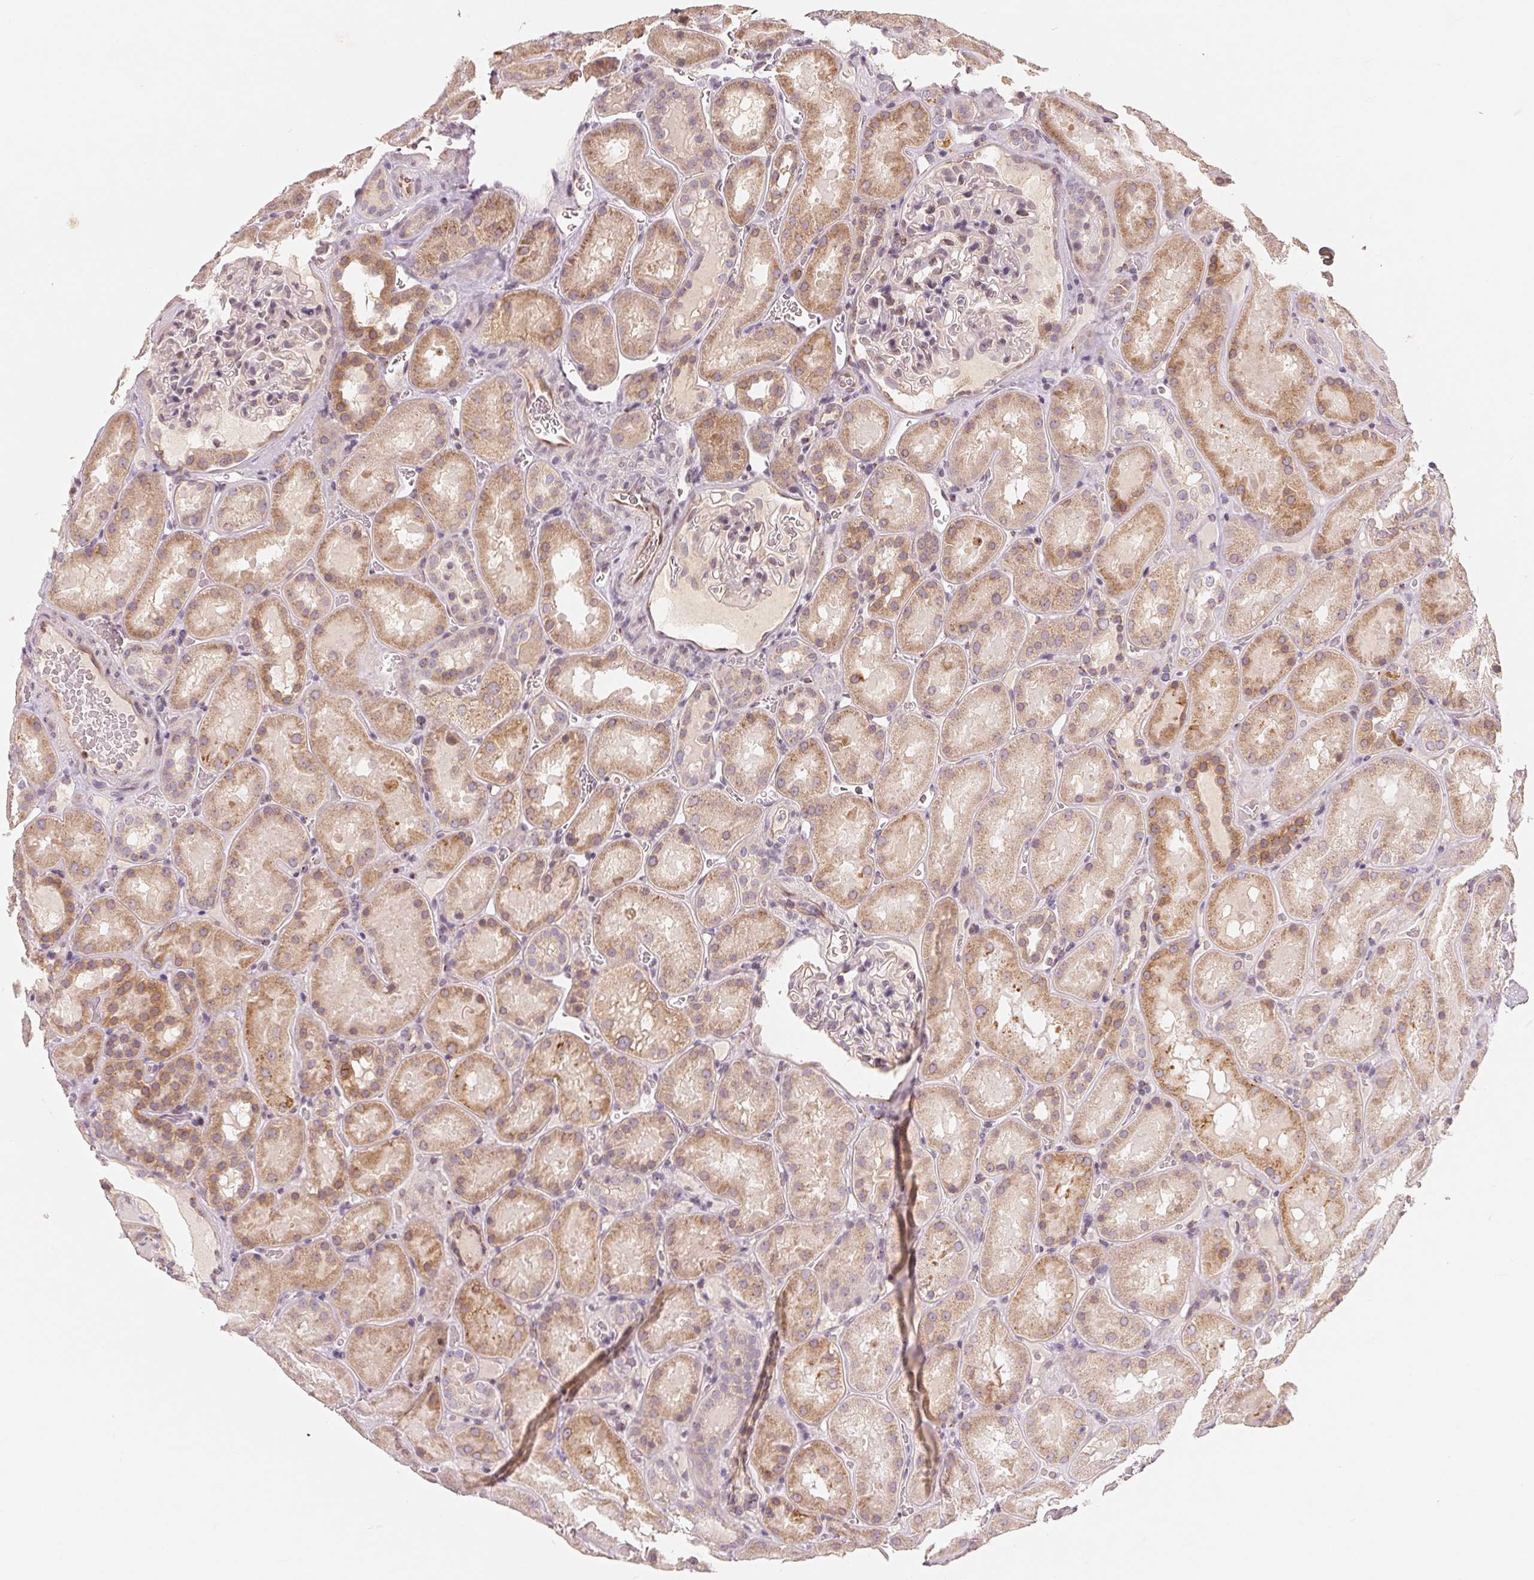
{"staining": {"intensity": "weak", "quantity": "<25%", "location": "nuclear"}, "tissue": "kidney", "cell_type": "Cells in glomeruli", "image_type": "normal", "snomed": [{"axis": "morphology", "description": "Normal tissue, NOS"}, {"axis": "topography", "description": "Kidney"}], "caption": "Immunohistochemistry (IHC) of normal human kidney reveals no positivity in cells in glomeruli. The staining was performed using DAB (3,3'-diaminobenzidine) to visualize the protein expression in brown, while the nuclei were stained in blue with hematoxylin (Magnification: 20x).", "gene": "TMSB15B", "patient": {"sex": "male", "age": 73}}